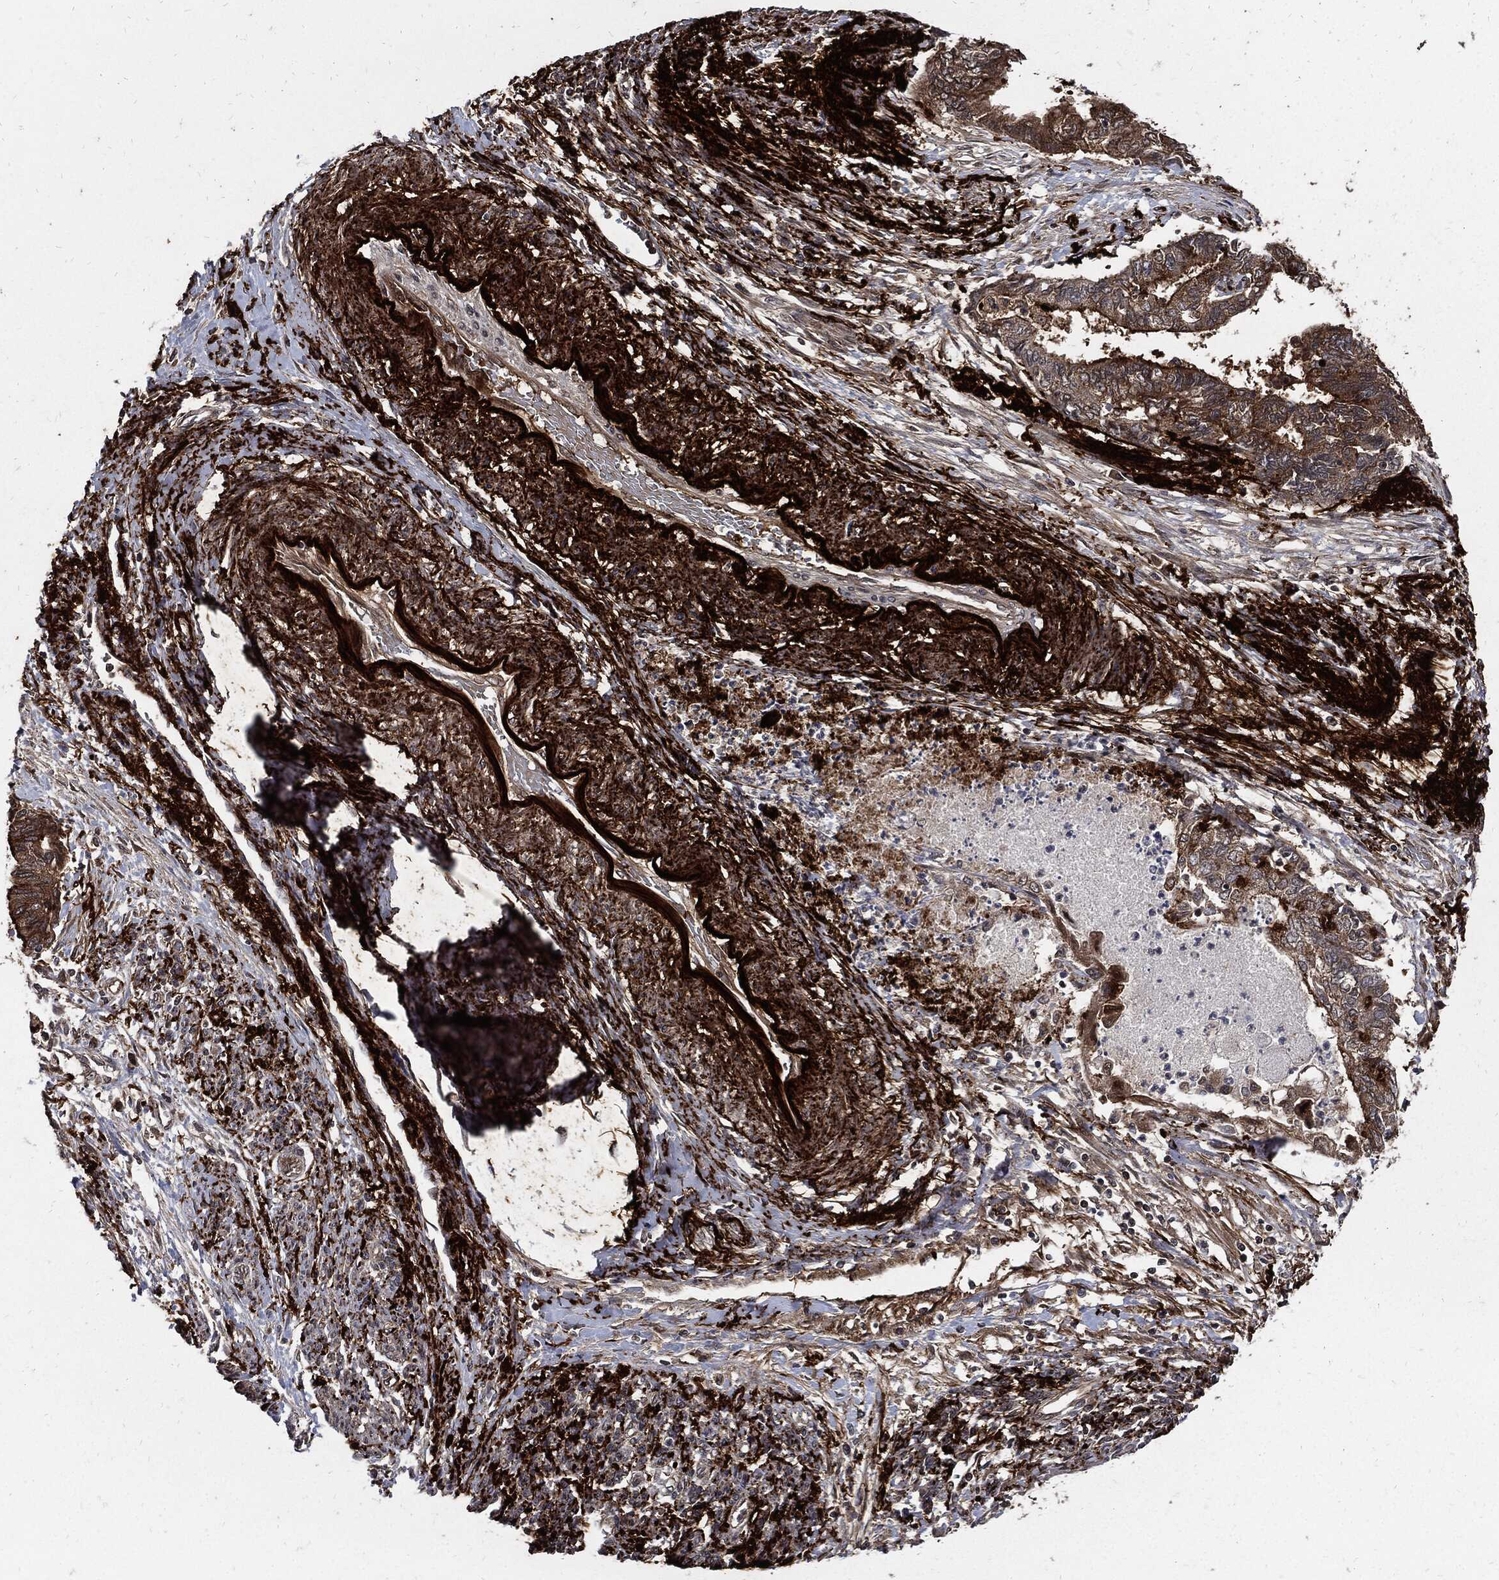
{"staining": {"intensity": "strong", "quantity": "25%-75%", "location": "cytoplasmic/membranous"}, "tissue": "endometrial cancer", "cell_type": "Tumor cells", "image_type": "cancer", "snomed": [{"axis": "morphology", "description": "Adenocarcinoma, NOS"}, {"axis": "topography", "description": "Endometrium"}], "caption": "Human endometrial cancer stained with a brown dye reveals strong cytoplasmic/membranous positive staining in approximately 25%-75% of tumor cells.", "gene": "CLU", "patient": {"sex": "female", "age": 65}}